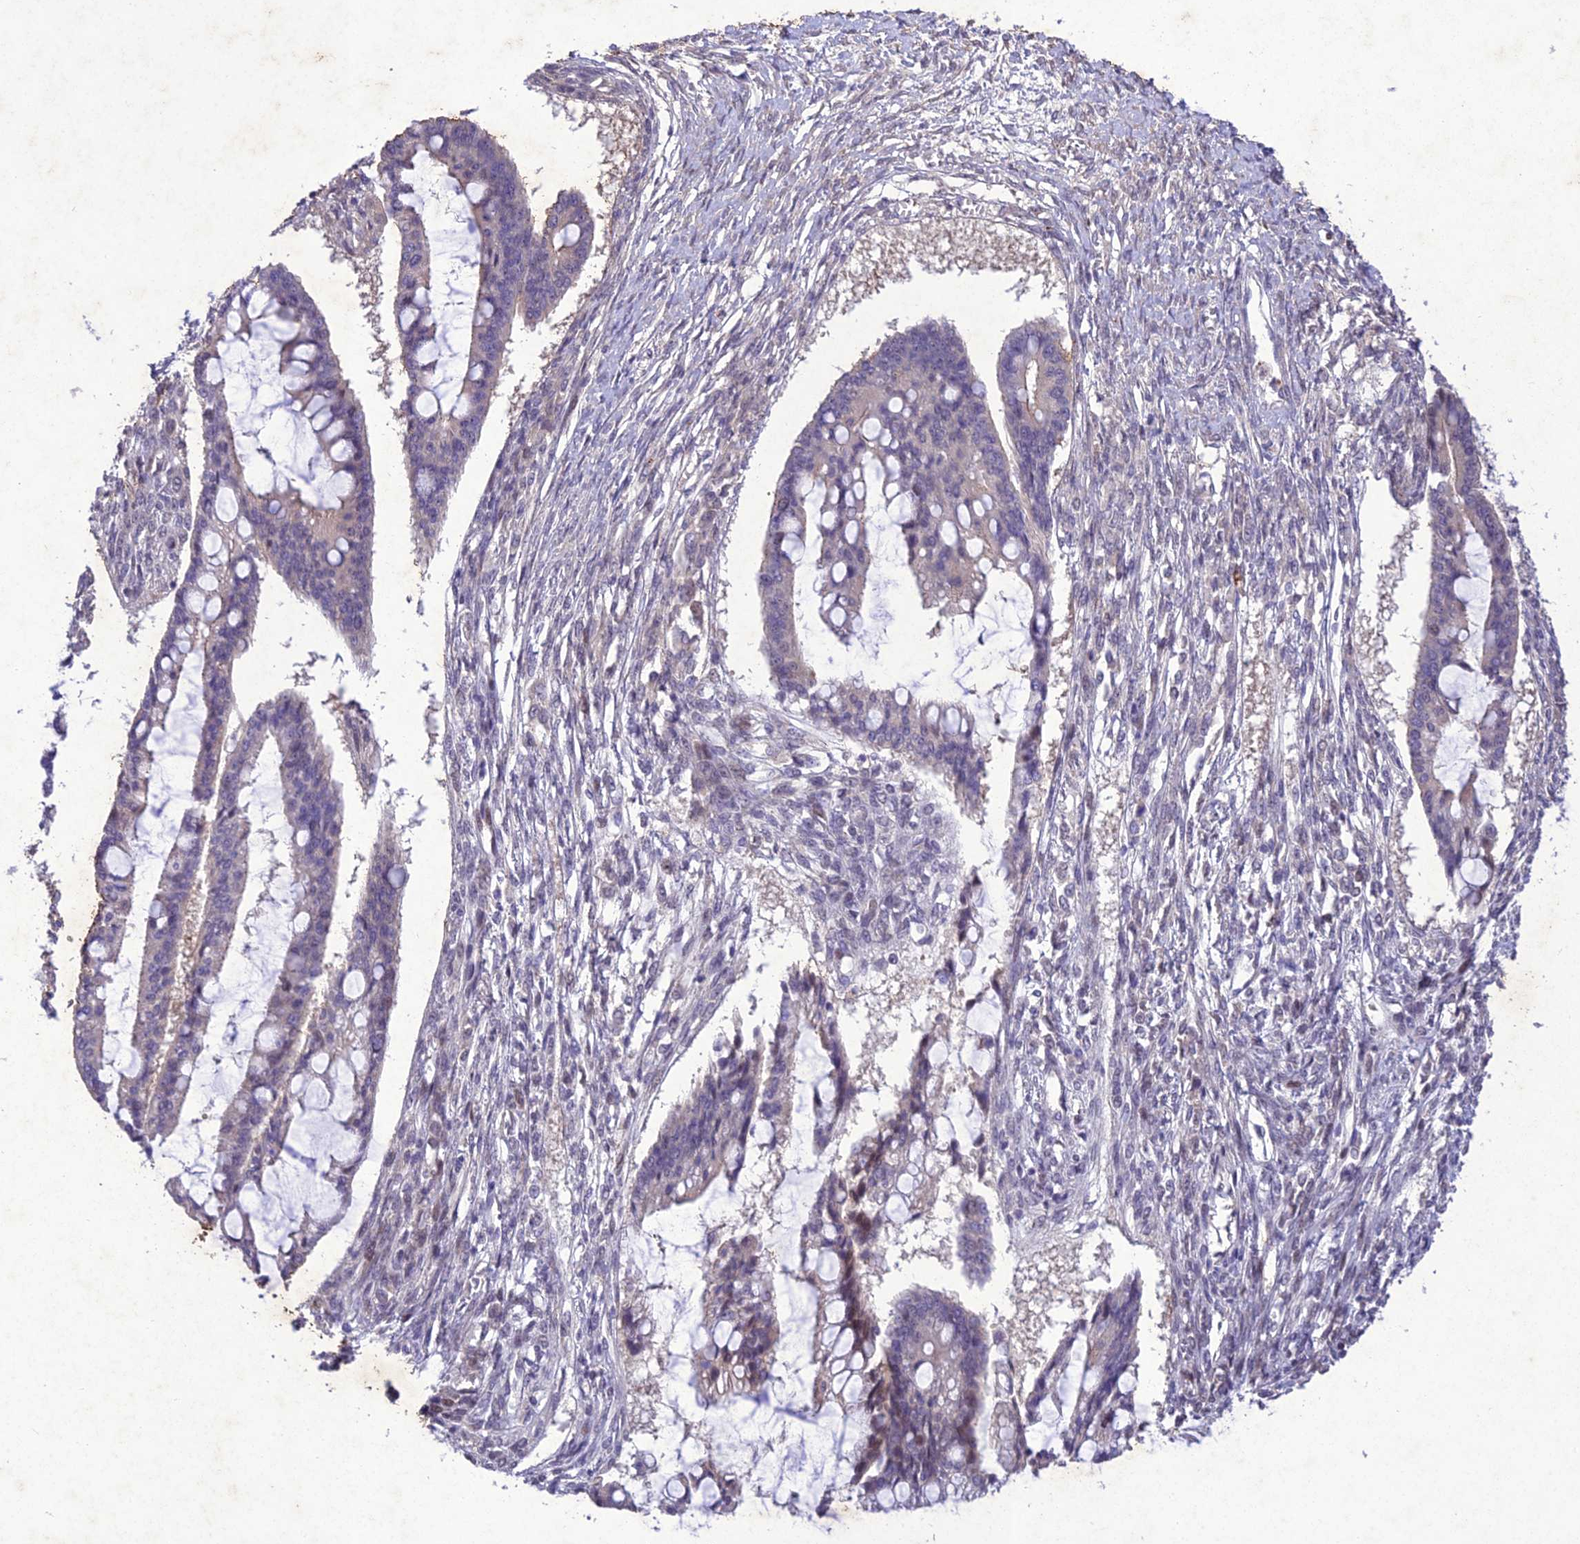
{"staining": {"intensity": "negative", "quantity": "none", "location": "none"}, "tissue": "ovarian cancer", "cell_type": "Tumor cells", "image_type": "cancer", "snomed": [{"axis": "morphology", "description": "Cystadenocarcinoma, mucinous, NOS"}, {"axis": "topography", "description": "Ovary"}], "caption": "This is an IHC micrograph of ovarian mucinous cystadenocarcinoma. There is no staining in tumor cells.", "gene": "ANKRD52", "patient": {"sex": "female", "age": 73}}